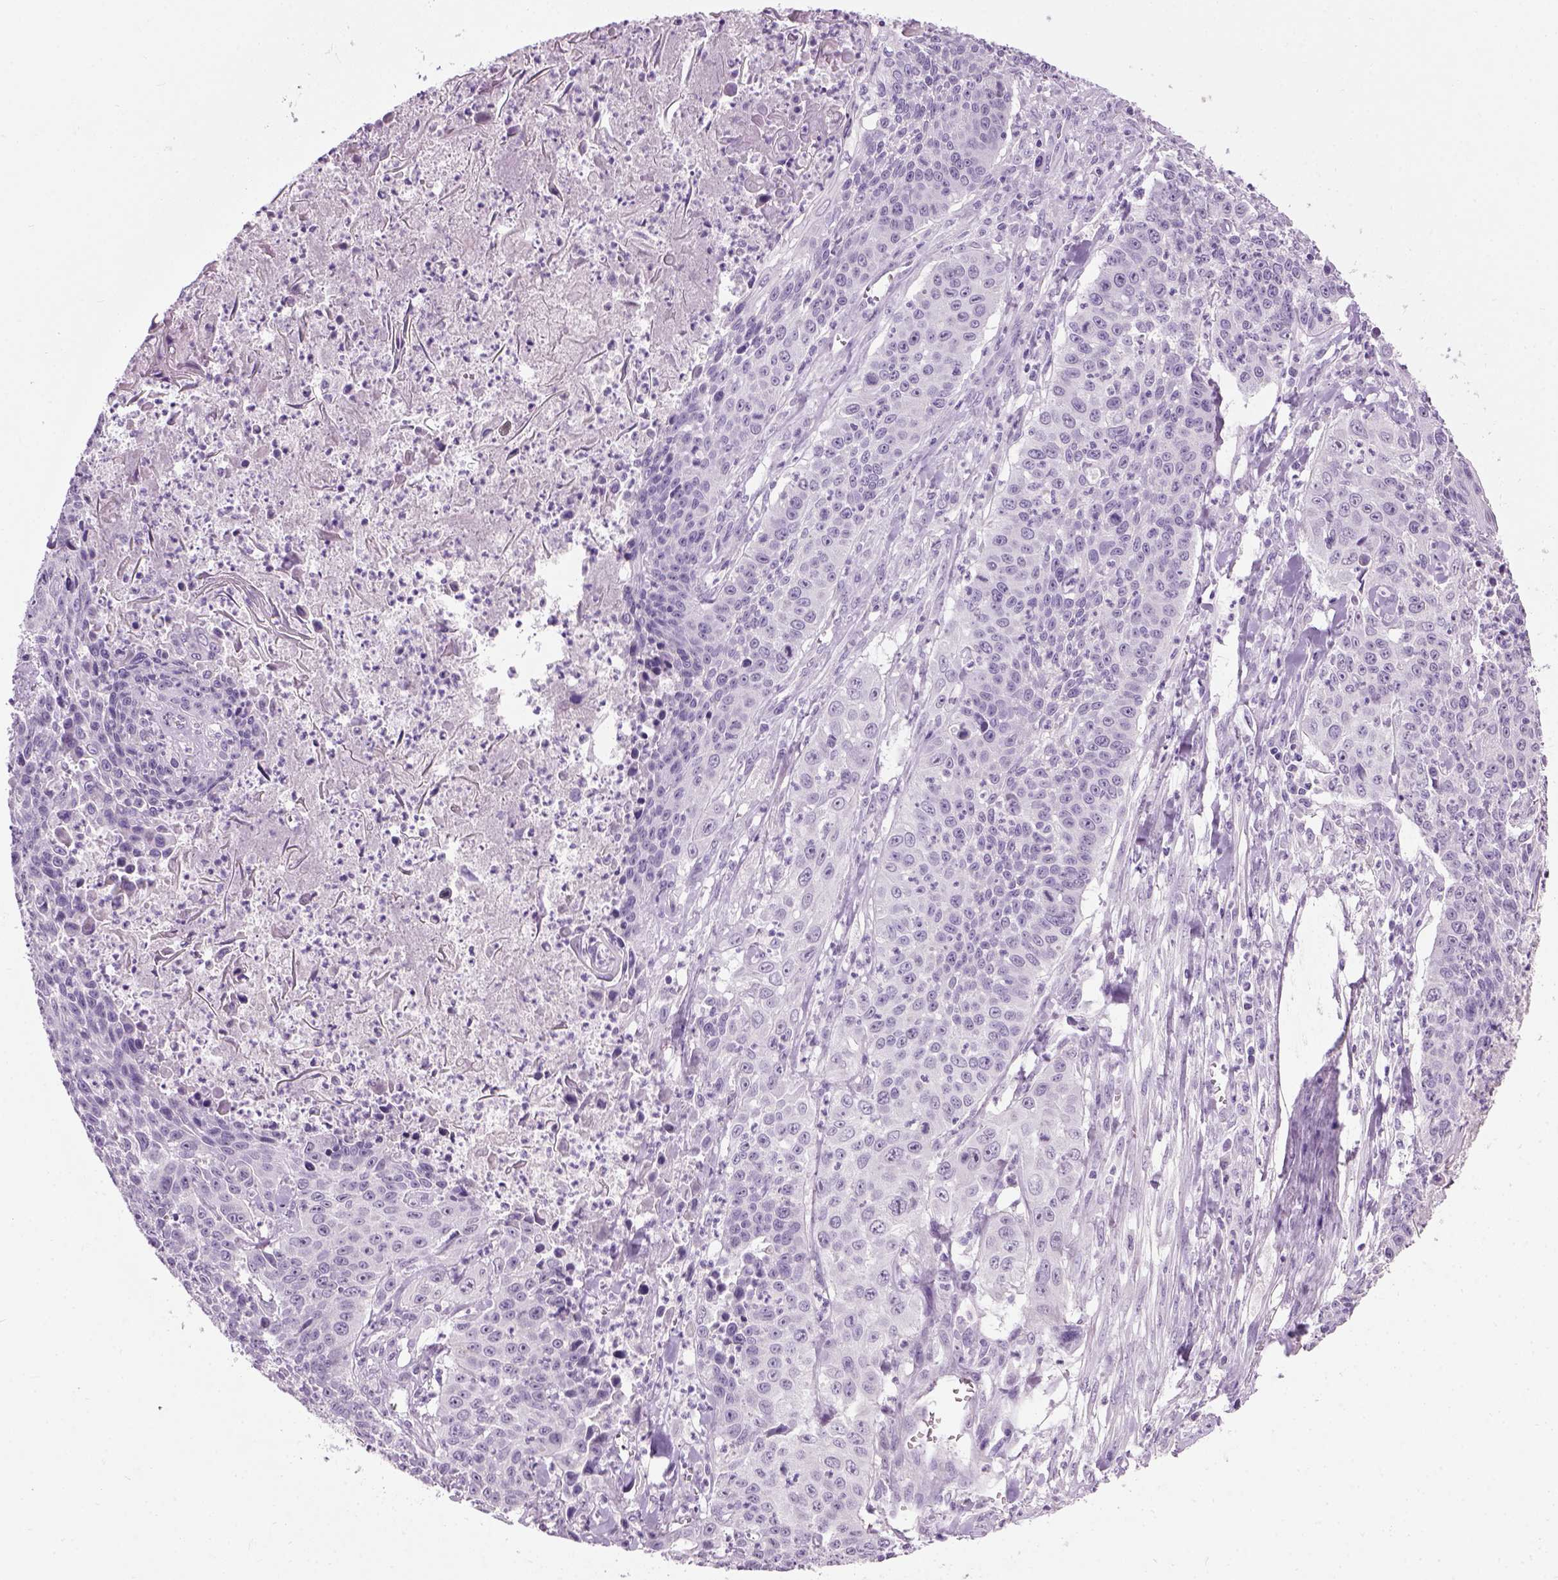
{"staining": {"intensity": "negative", "quantity": "none", "location": "none"}, "tissue": "lung cancer", "cell_type": "Tumor cells", "image_type": "cancer", "snomed": [{"axis": "morphology", "description": "Squamous cell carcinoma, NOS"}, {"axis": "morphology", "description": "Squamous cell carcinoma, metastatic, NOS"}, {"axis": "topography", "description": "Lung"}, {"axis": "topography", "description": "Pleura, NOS"}], "caption": "Immunohistochemistry of human squamous cell carcinoma (lung) exhibits no positivity in tumor cells.", "gene": "GABRB2", "patient": {"sex": "male", "age": 72}}